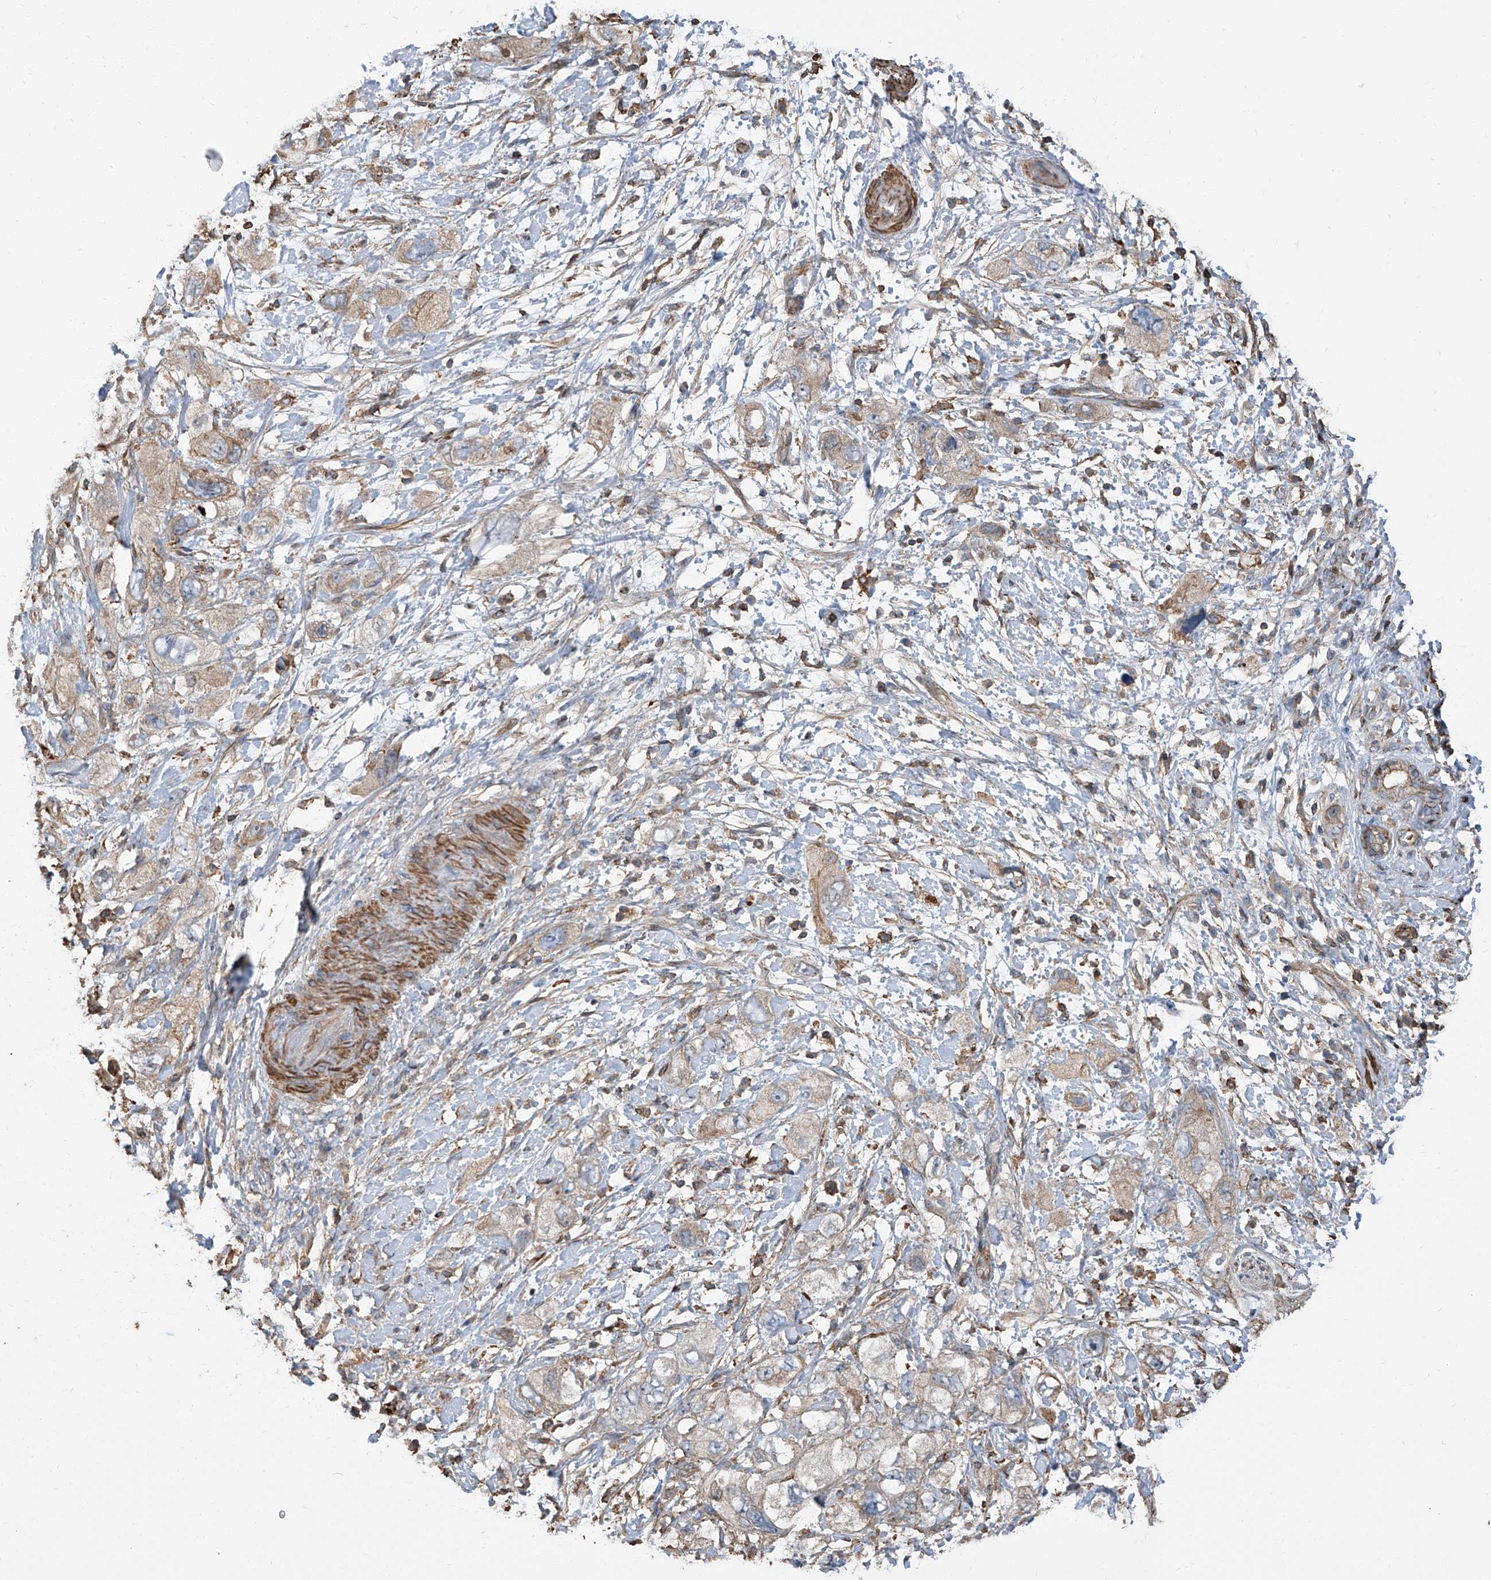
{"staining": {"intensity": "weak", "quantity": "<25%", "location": "cytoplasmic/membranous"}, "tissue": "pancreatic cancer", "cell_type": "Tumor cells", "image_type": "cancer", "snomed": [{"axis": "morphology", "description": "Adenocarcinoma, NOS"}, {"axis": "topography", "description": "Pancreas"}], "caption": "Immunohistochemistry (IHC) photomicrograph of neoplastic tissue: adenocarcinoma (pancreatic) stained with DAB (3,3'-diaminobenzidine) shows no significant protein positivity in tumor cells. (Immunohistochemistry (IHC), brightfield microscopy, high magnification).", "gene": "PIEZO2", "patient": {"sex": "female", "age": 73}}